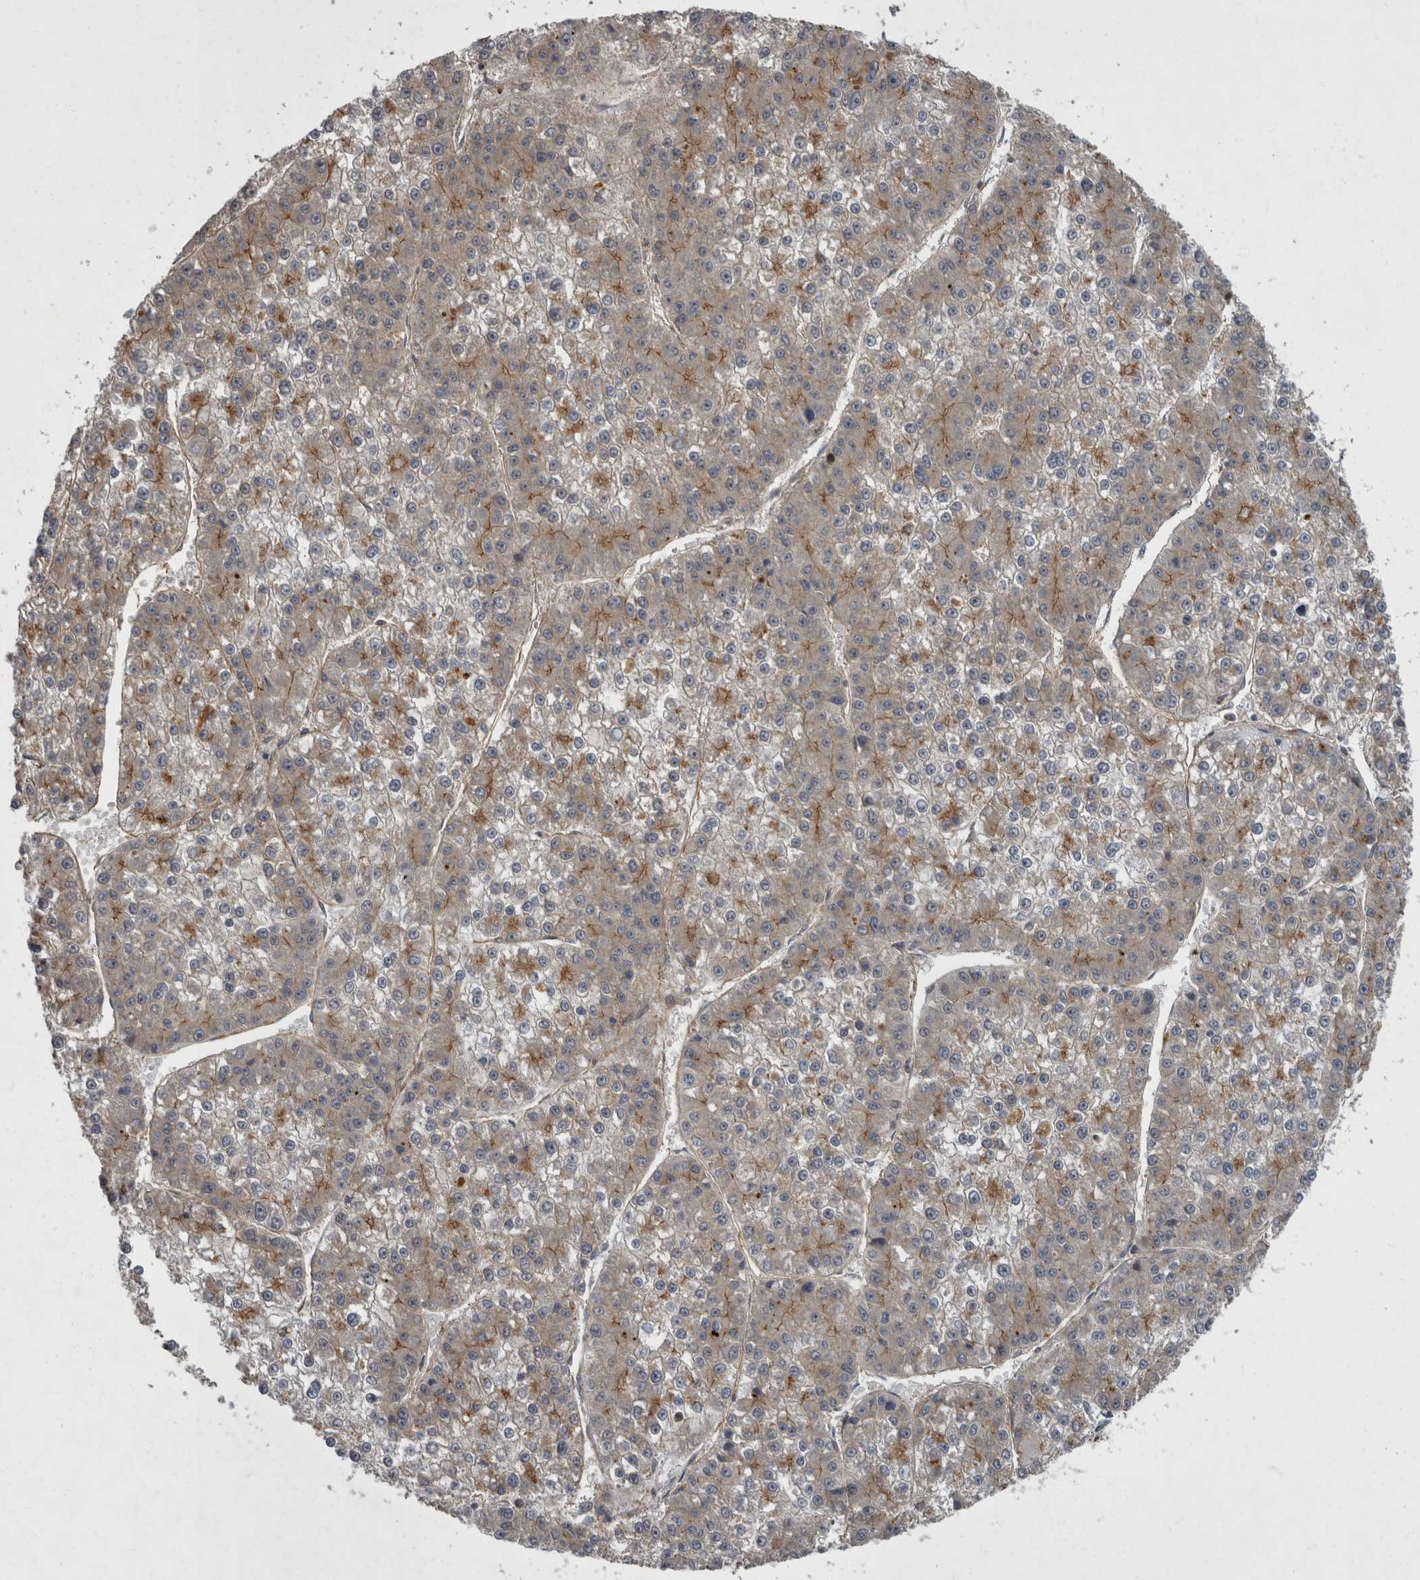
{"staining": {"intensity": "weak", "quantity": "<25%", "location": "cytoplasmic/membranous"}, "tissue": "liver cancer", "cell_type": "Tumor cells", "image_type": "cancer", "snomed": [{"axis": "morphology", "description": "Carcinoma, Hepatocellular, NOS"}, {"axis": "topography", "description": "Liver"}], "caption": "A histopathology image of hepatocellular carcinoma (liver) stained for a protein reveals no brown staining in tumor cells.", "gene": "VEGFD", "patient": {"sex": "female", "age": 73}}